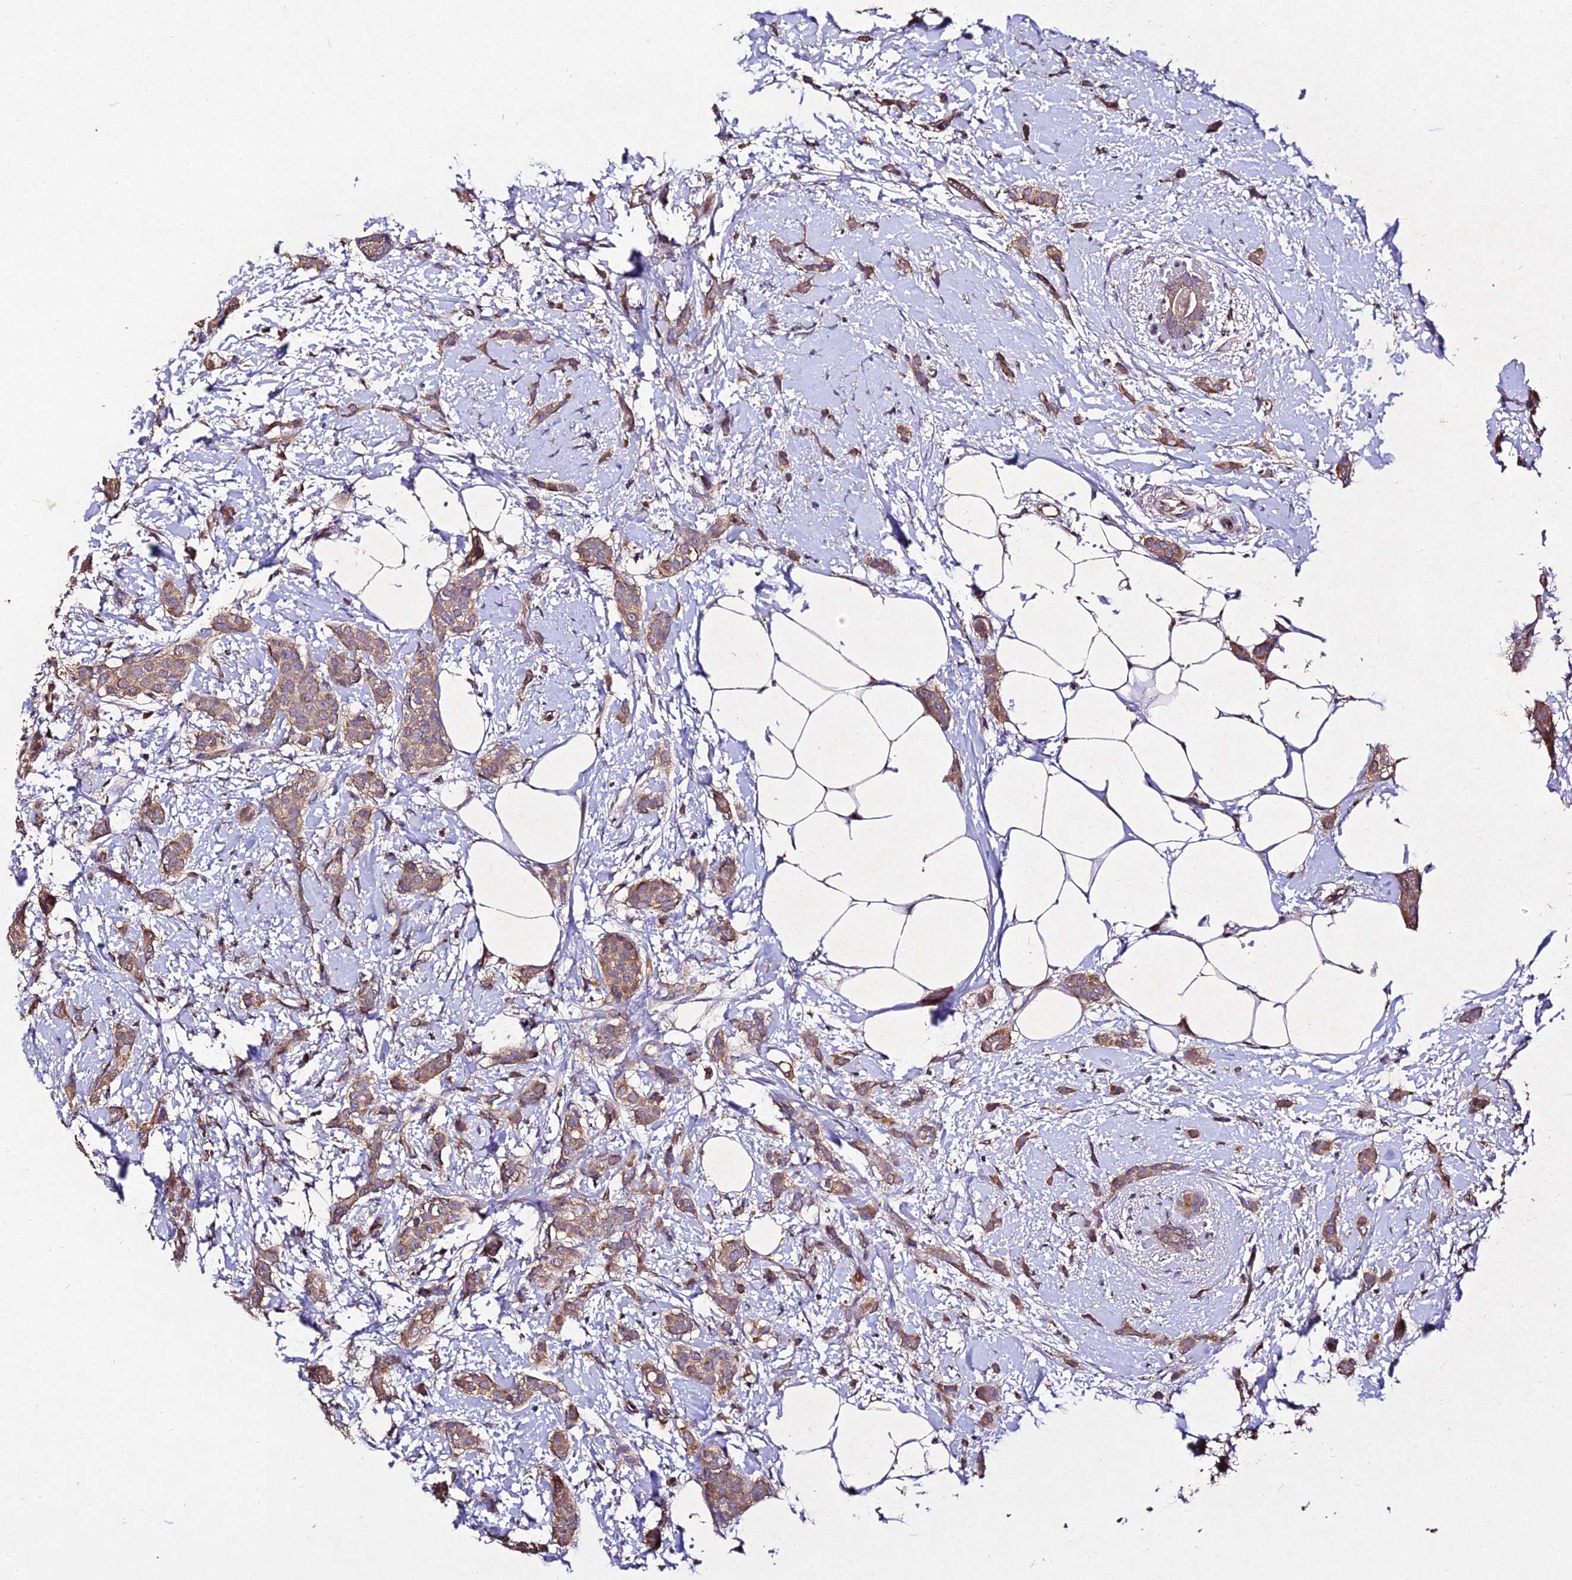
{"staining": {"intensity": "moderate", "quantity": ">75%", "location": "cytoplasmic/membranous"}, "tissue": "breast cancer", "cell_type": "Tumor cells", "image_type": "cancer", "snomed": [{"axis": "morphology", "description": "Duct carcinoma"}, {"axis": "topography", "description": "Breast"}], "caption": "The histopathology image exhibits immunohistochemical staining of breast cancer (intraductal carcinoma). There is moderate cytoplasmic/membranous expression is identified in about >75% of tumor cells.", "gene": "AP3M2", "patient": {"sex": "female", "age": 72}}